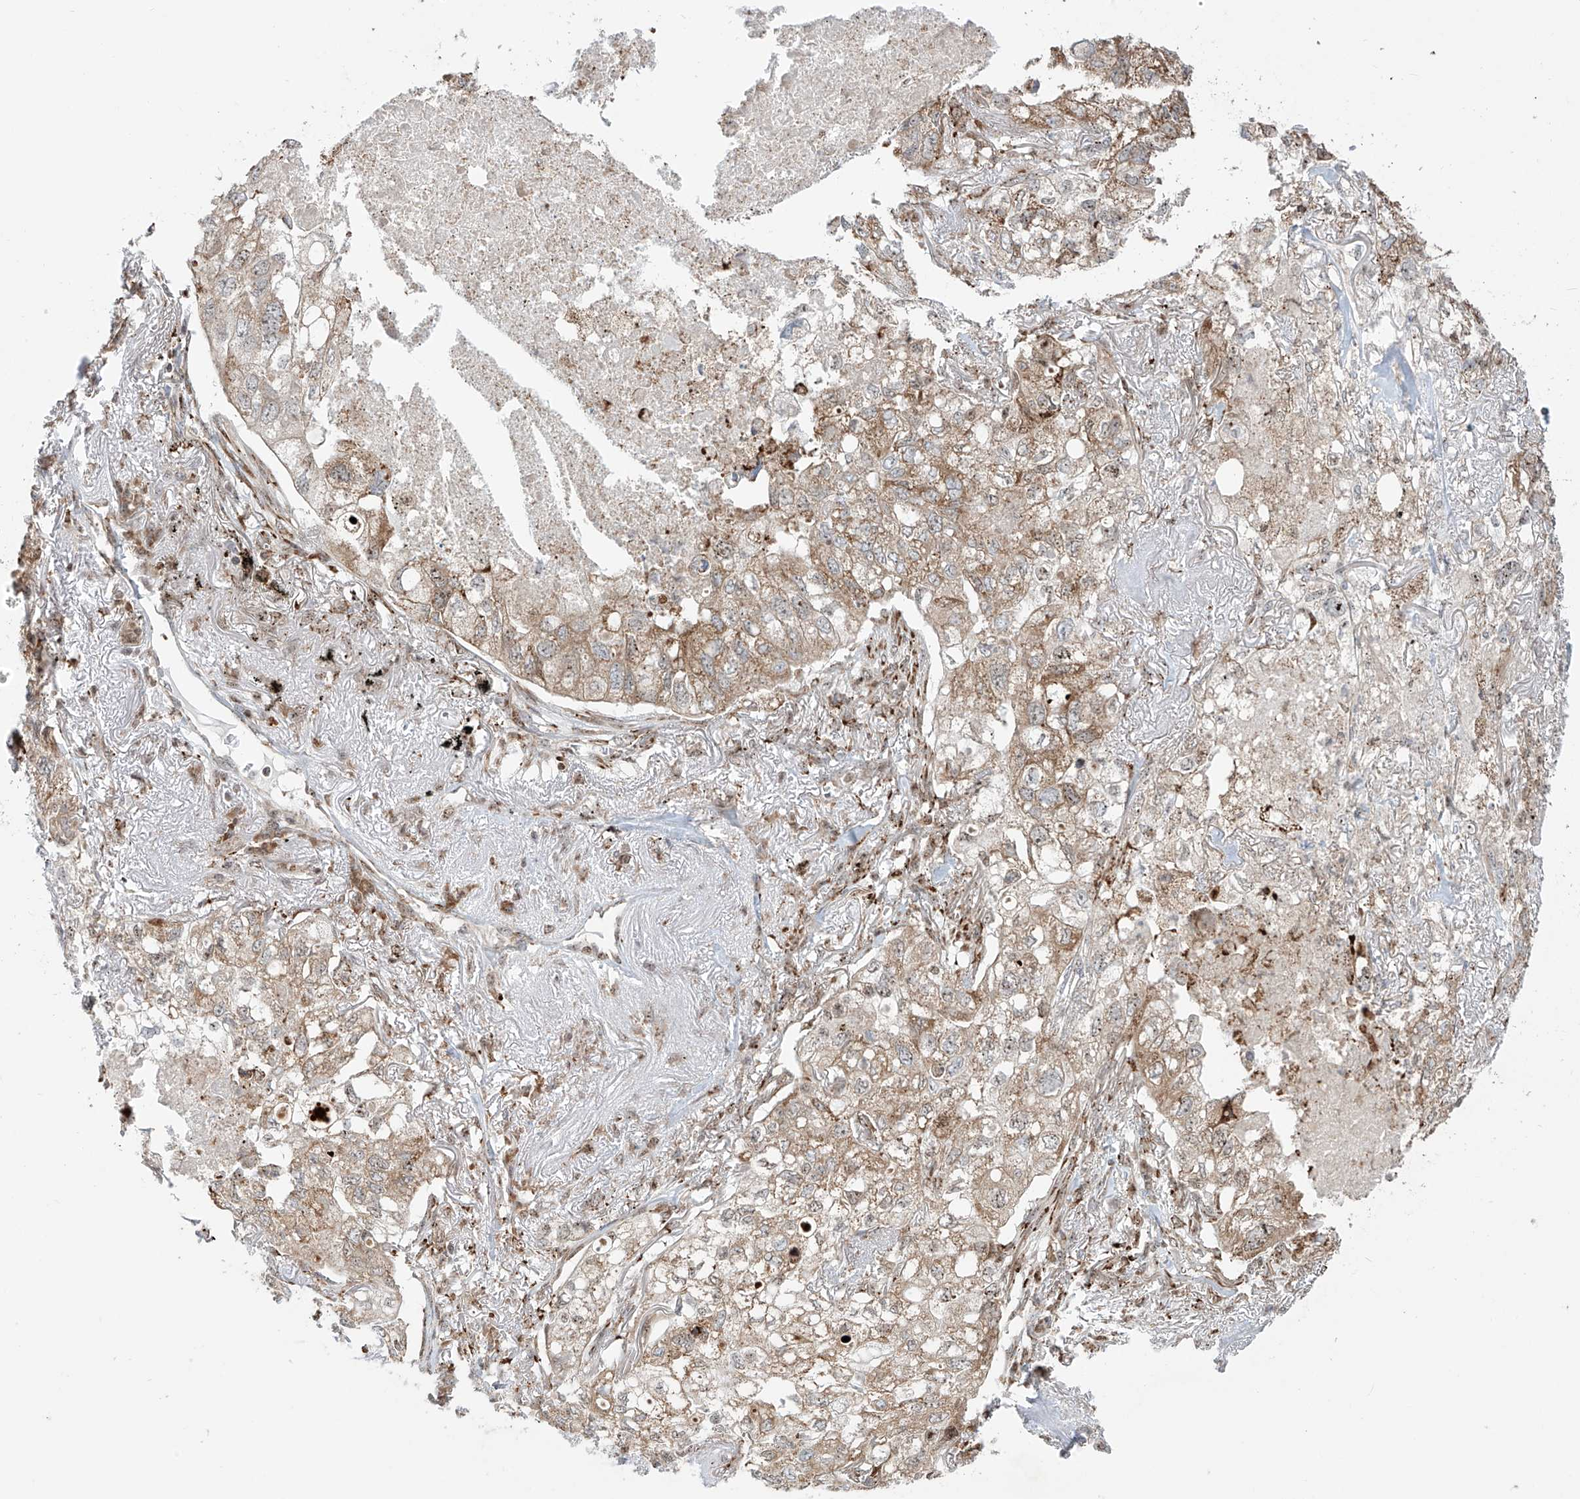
{"staining": {"intensity": "weak", "quantity": ">75%", "location": "cytoplasmic/membranous"}, "tissue": "lung cancer", "cell_type": "Tumor cells", "image_type": "cancer", "snomed": [{"axis": "morphology", "description": "Adenocarcinoma, NOS"}, {"axis": "topography", "description": "Lung"}], "caption": "Lung adenocarcinoma stained for a protein (brown) reveals weak cytoplasmic/membranous positive staining in about >75% of tumor cells.", "gene": "ZBTB8A", "patient": {"sex": "male", "age": 65}}